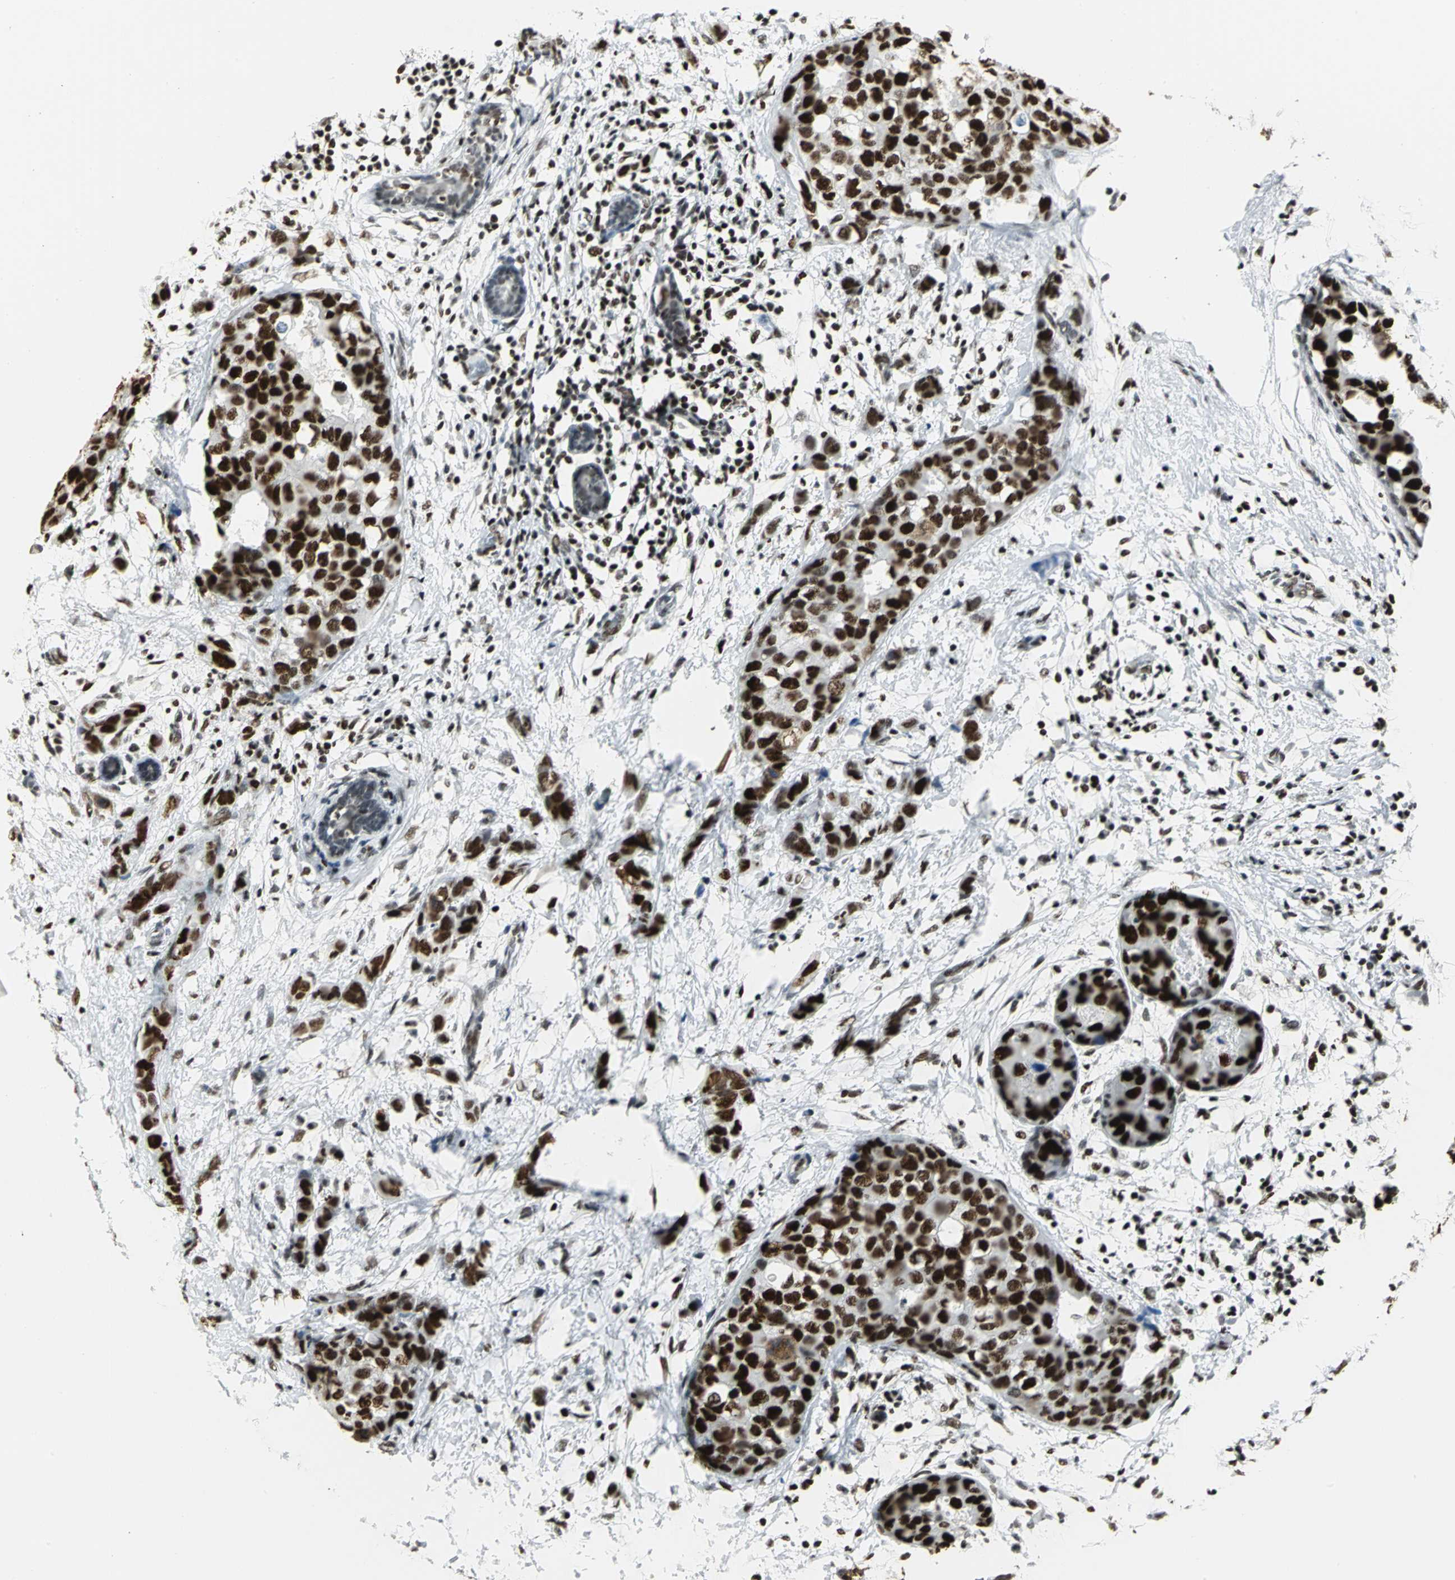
{"staining": {"intensity": "strong", "quantity": ">75%", "location": "nuclear"}, "tissue": "breast cancer", "cell_type": "Tumor cells", "image_type": "cancer", "snomed": [{"axis": "morphology", "description": "Normal tissue, NOS"}, {"axis": "morphology", "description": "Duct carcinoma"}, {"axis": "topography", "description": "Breast"}], "caption": "Tumor cells exhibit high levels of strong nuclear expression in approximately >75% of cells in human breast cancer. (IHC, brightfield microscopy, high magnification).", "gene": "HNRNPD", "patient": {"sex": "female", "age": 50}}